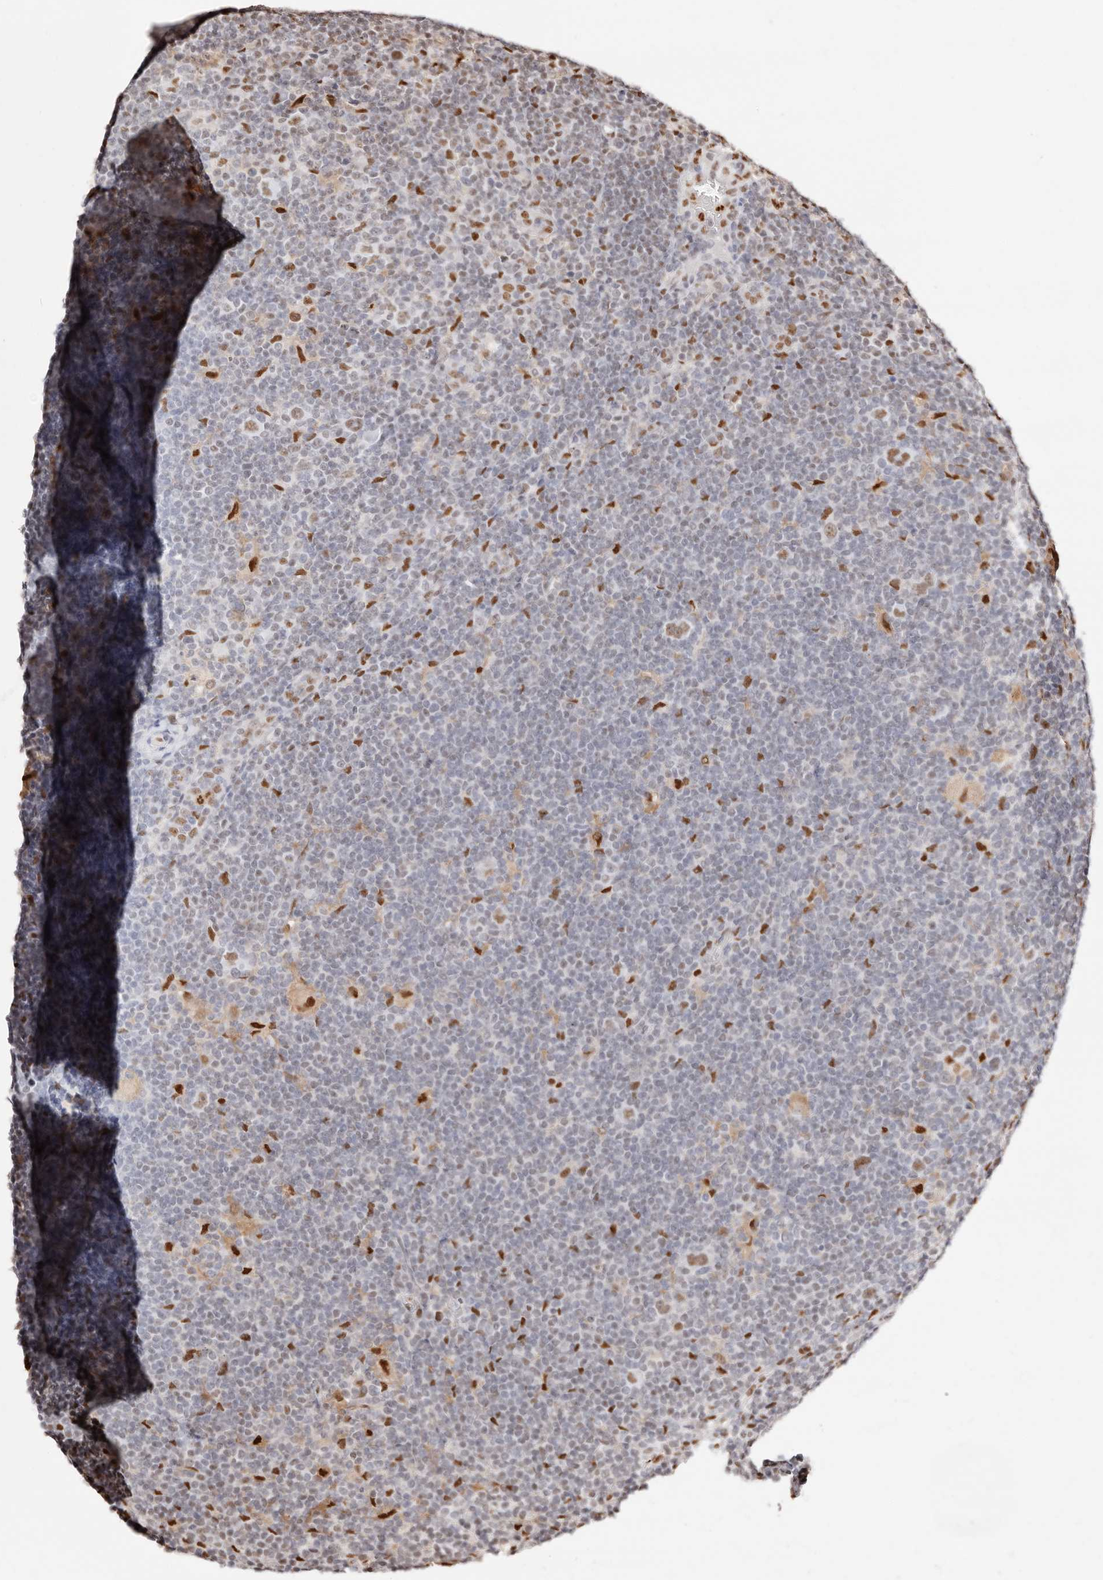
{"staining": {"intensity": "moderate", "quantity": ">75%", "location": "nuclear"}, "tissue": "lymphoma", "cell_type": "Tumor cells", "image_type": "cancer", "snomed": [{"axis": "morphology", "description": "Hodgkin's disease, NOS"}, {"axis": "topography", "description": "Lymph node"}], "caption": "This is an image of IHC staining of Hodgkin's disease, which shows moderate expression in the nuclear of tumor cells.", "gene": "TKT", "patient": {"sex": "female", "age": 57}}